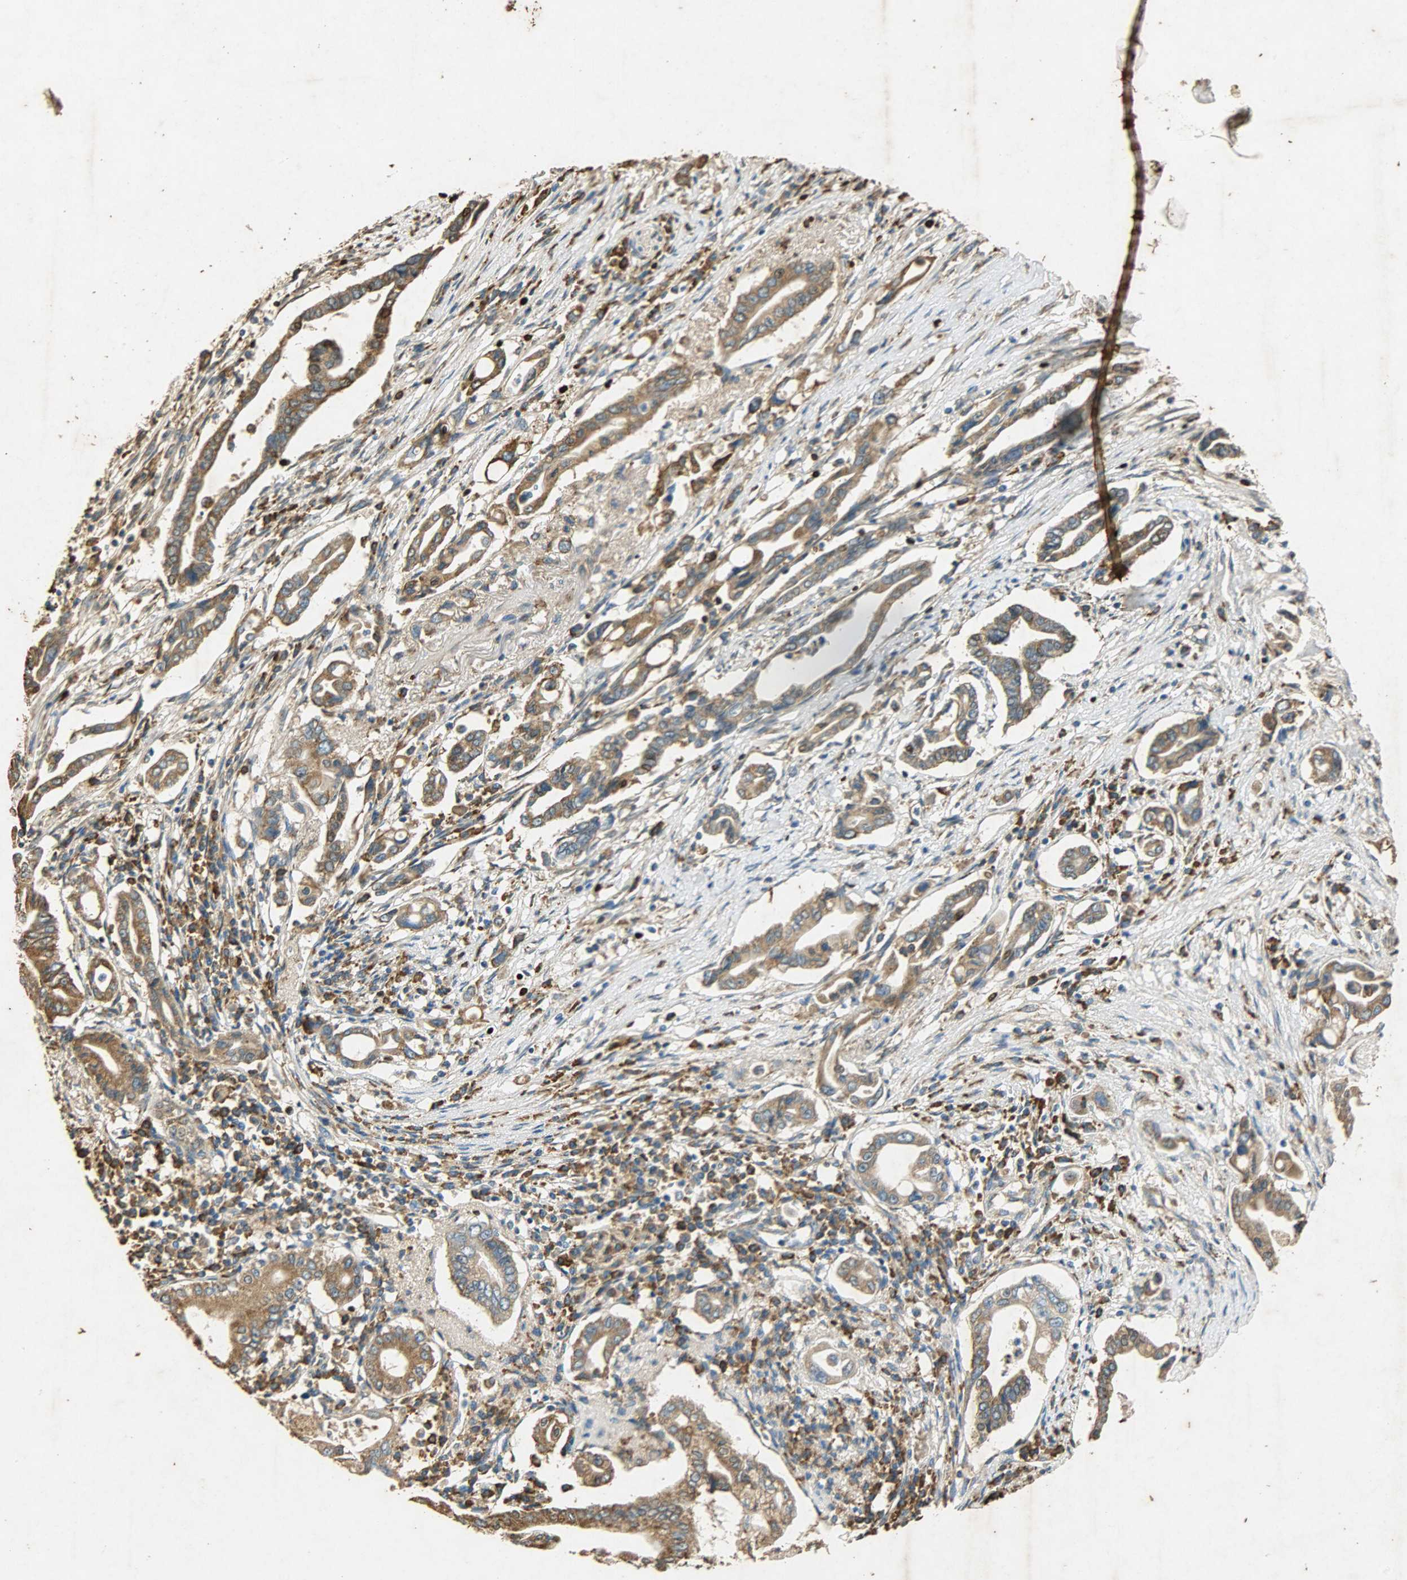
{"staining": {"intensity": "moderate", "quantity": ">75%", "location": "cytoplasmic/membranous"}, "tissue": "pancreatic cancer", "cell_type": "Tumor cells", "image_type": "cancer", "snomed": [{"axis": "morphology", "description": "Adenocarcinoma, NOS"}, {"axis": "topography", "description": "Pancreas"}], "caption": "IHC micrograph of pancreatic cancer stained for a protein (brown), which displays medium levels of moderate cytoplasmic/membranous expression in about >75% of tumor cells.", "gene": "HSPA5", "patient": {"sex": "female", "age": 57}}